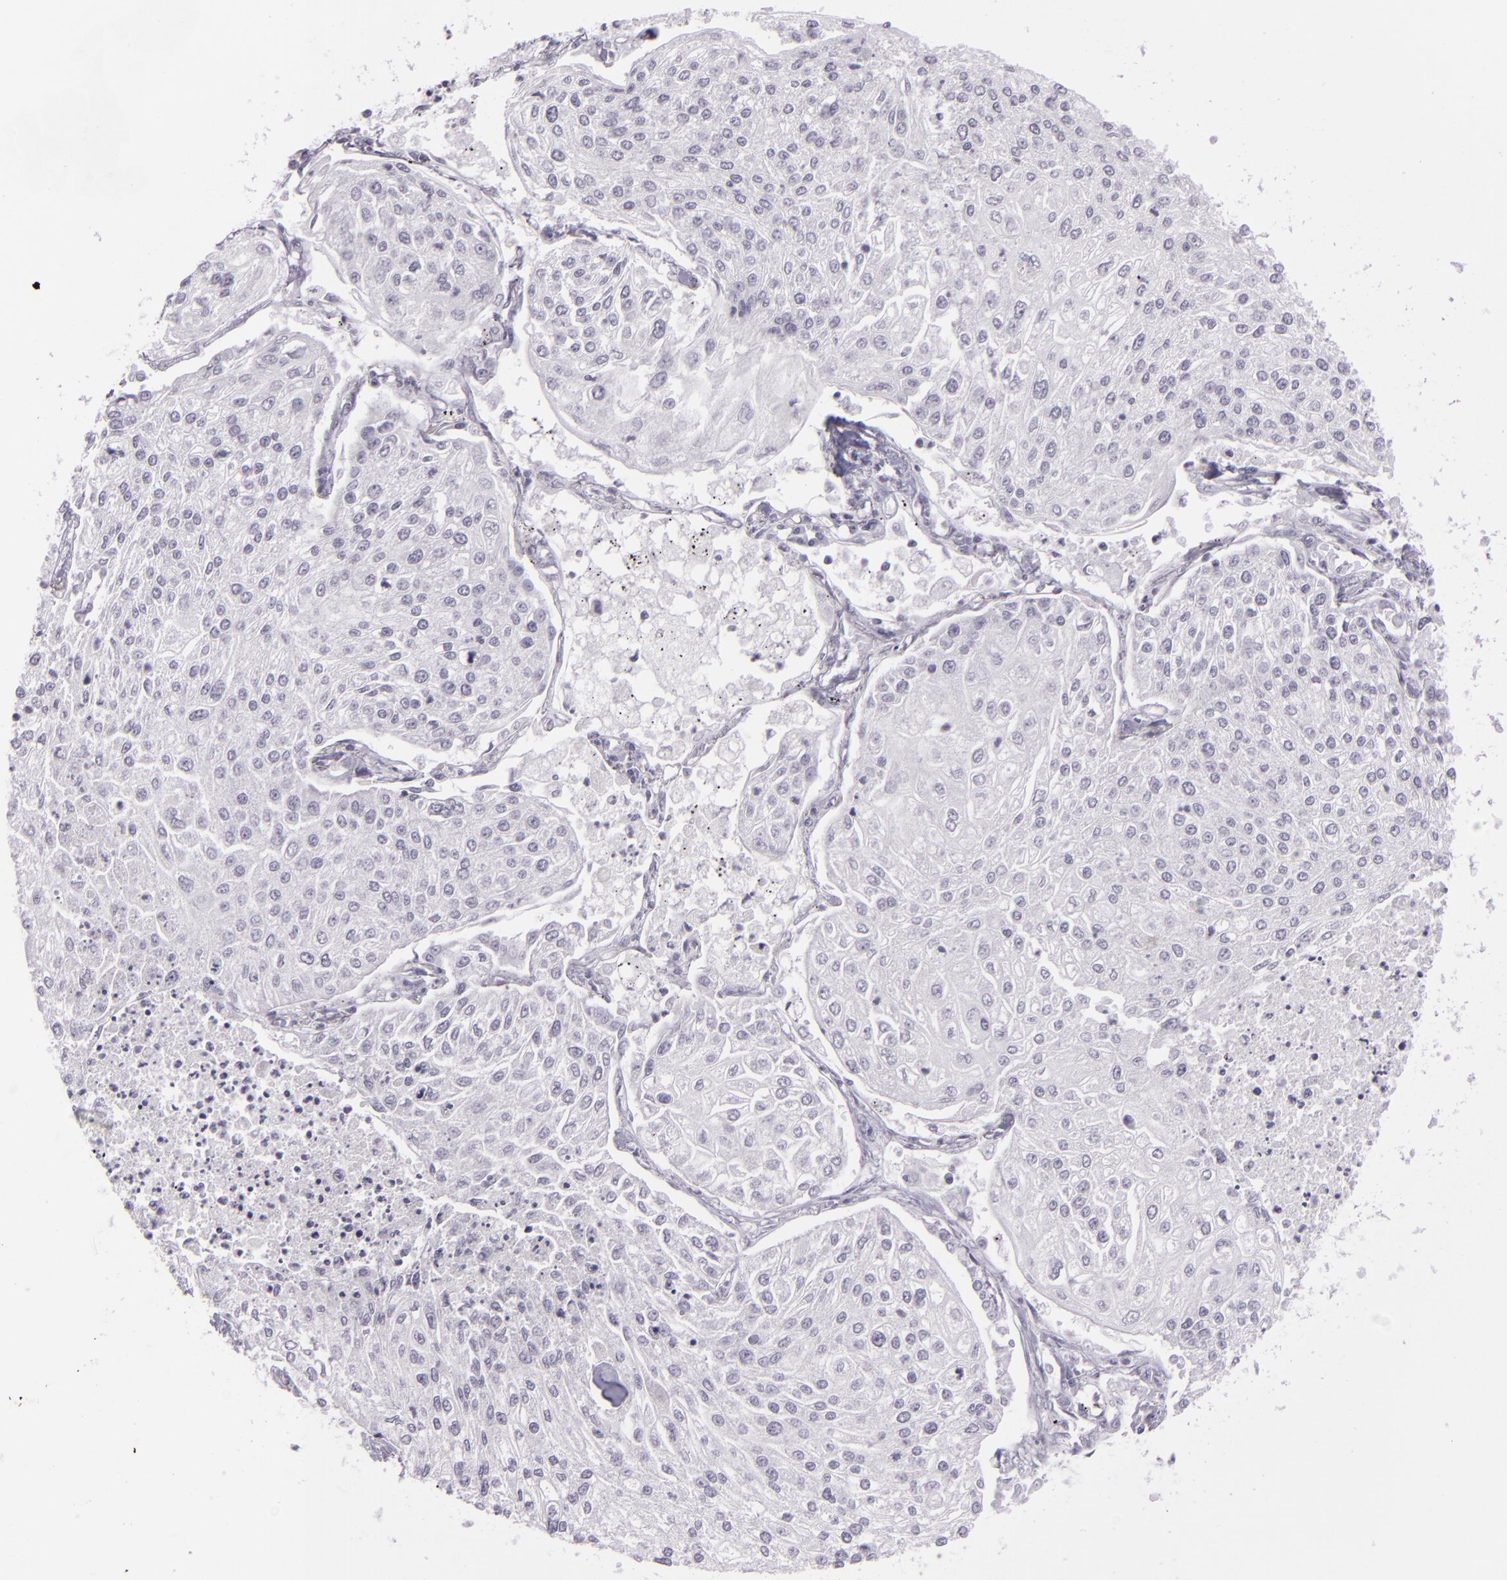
{"staining": {"intensity": "negative", "quantity": "none", "location": "none"}, "tissue": "lung cancer", "cell_type": "Tumor cells", "image_type": "cancer", "snomed": [{"axis": "morphology", "description": "Squamous cell carcinoma, NOS"}, {"axis": "topography", "description": "Lung"}], "caption": "IHC of human squamous cell carcinoma (lung) exhibits no positivity in tumor cells. The staining is performed using DAB (3,3'-diaminobenzidine) brown chromogen with nuclei counter-stained in using hematoxylin.", "gene": "MCM3", "patient": {"sex": "male", "age": 75}}